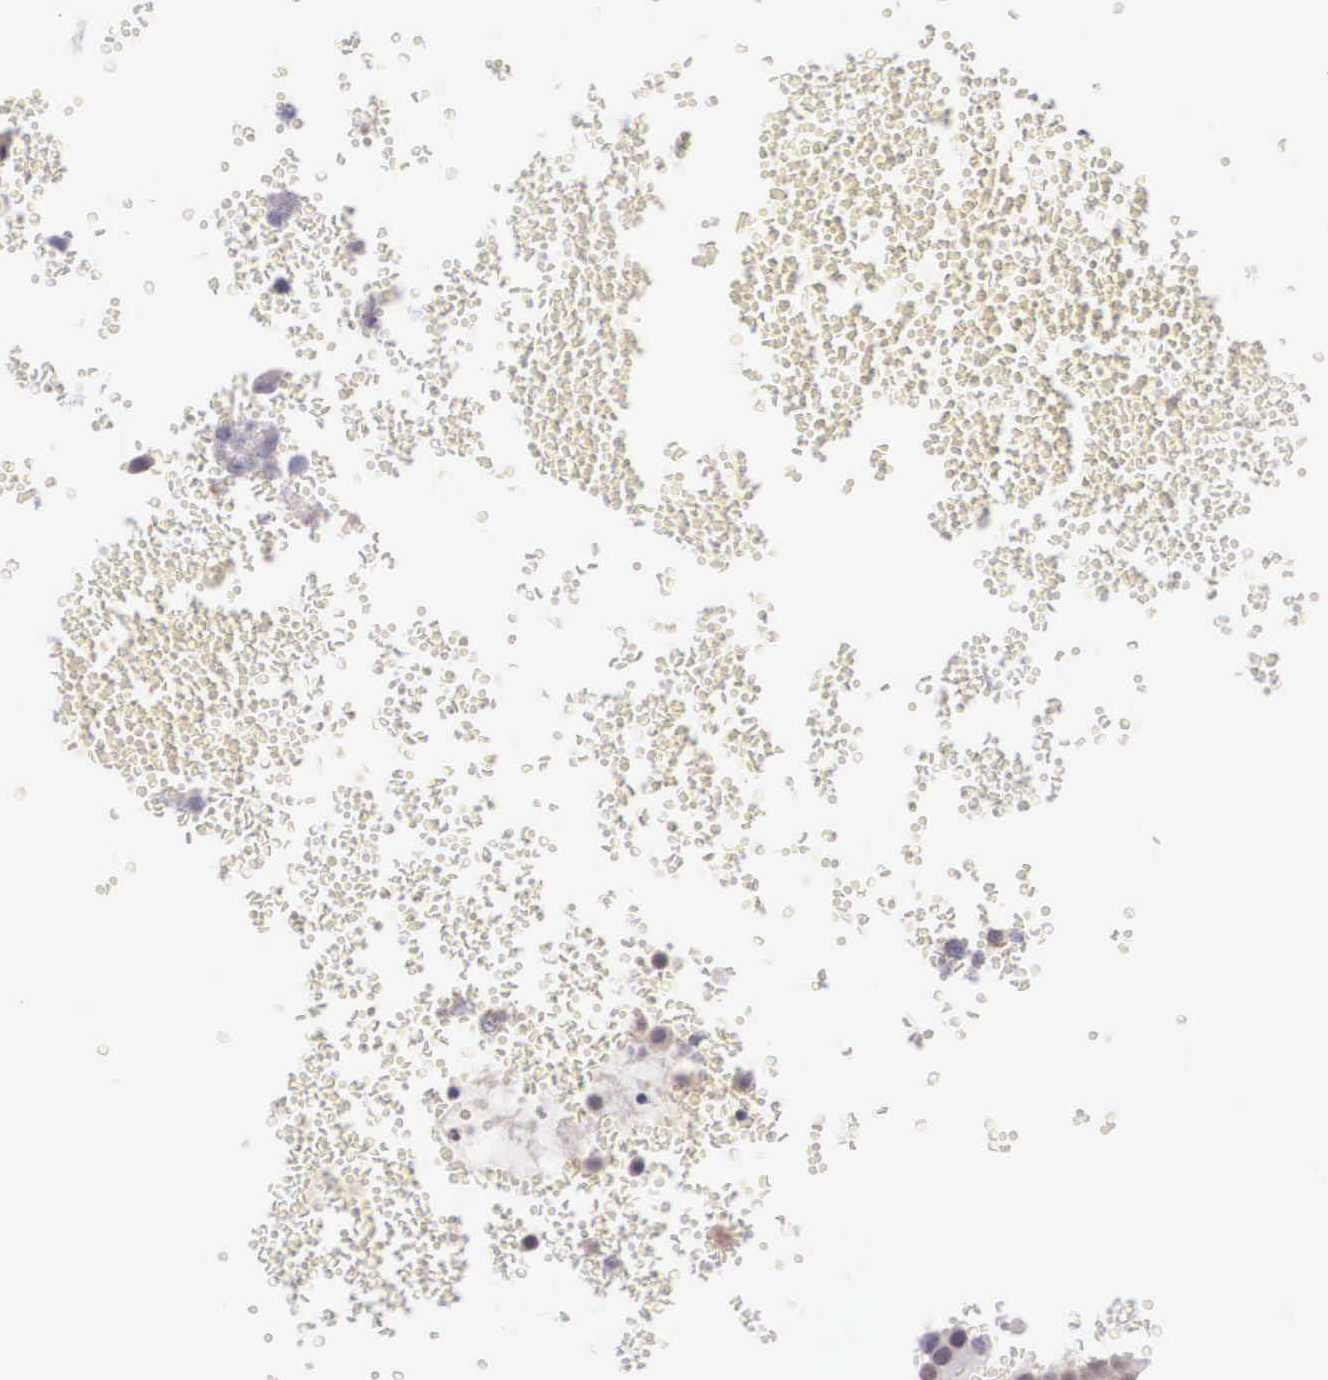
{"staining": {"intensity": "weak", "quantity": "25%-75%", "location": "nuclear"}, "tissue": "testis cancer", "cell_type": "Tumor cells", "image_type": "cancer", "snomed": [{"axis": "morphology", "description": "Seminoma, NOS"}, {"axis": "topography", "description": "Testis"}], "caption": "The immunohistochemical stain labels weak nuclear positivity in tumor cells of testis cancer tissue. (DAB (3,3'-diaminobenzidine) IHC with brightfield microscopy, high magnification).", "gene": "ETV6", "patient": {"sex": "male", "age": 71}}